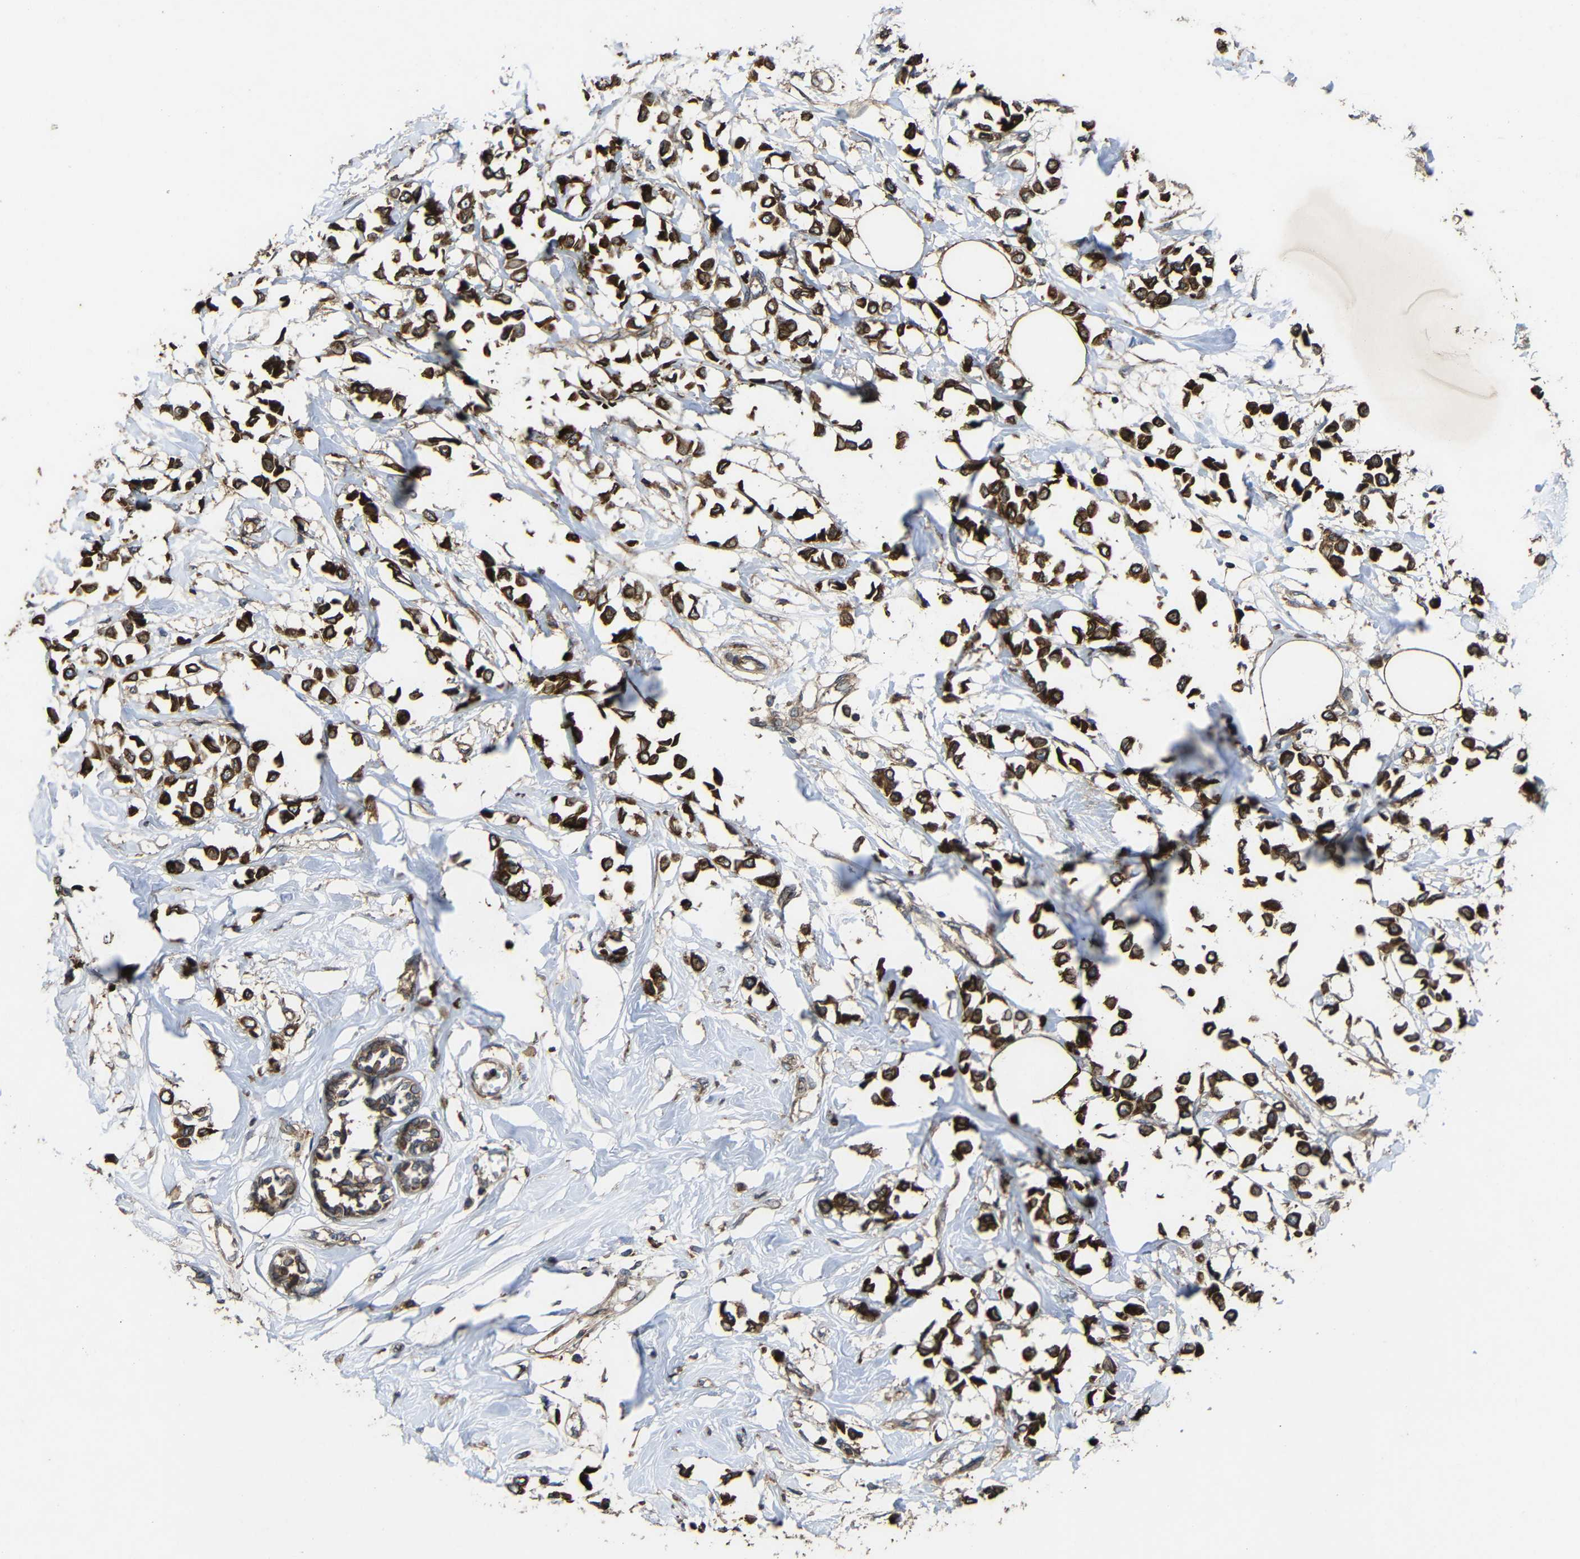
{"staining": {"intensity": "strong", "quantity": ">75%", "location": "cytoplasmic/membranous"}, "tissue": "breast cancer", "cell_type": "Tumor cells", "image_type": "cancer", "snomed": [{"axis": "morphology", "description": "Lobular carcinoma"}, {"axis": "topography", "description": "Breast"}], "caption": "This is a photomicrograph of immunohistochemistry staining of lobular carcinoma (breast), which shows strong expression in the cytoplasmic/membranous of tumor cells.", "gene": "TREM2", "patient": {"sex": "female", "age": 51}}